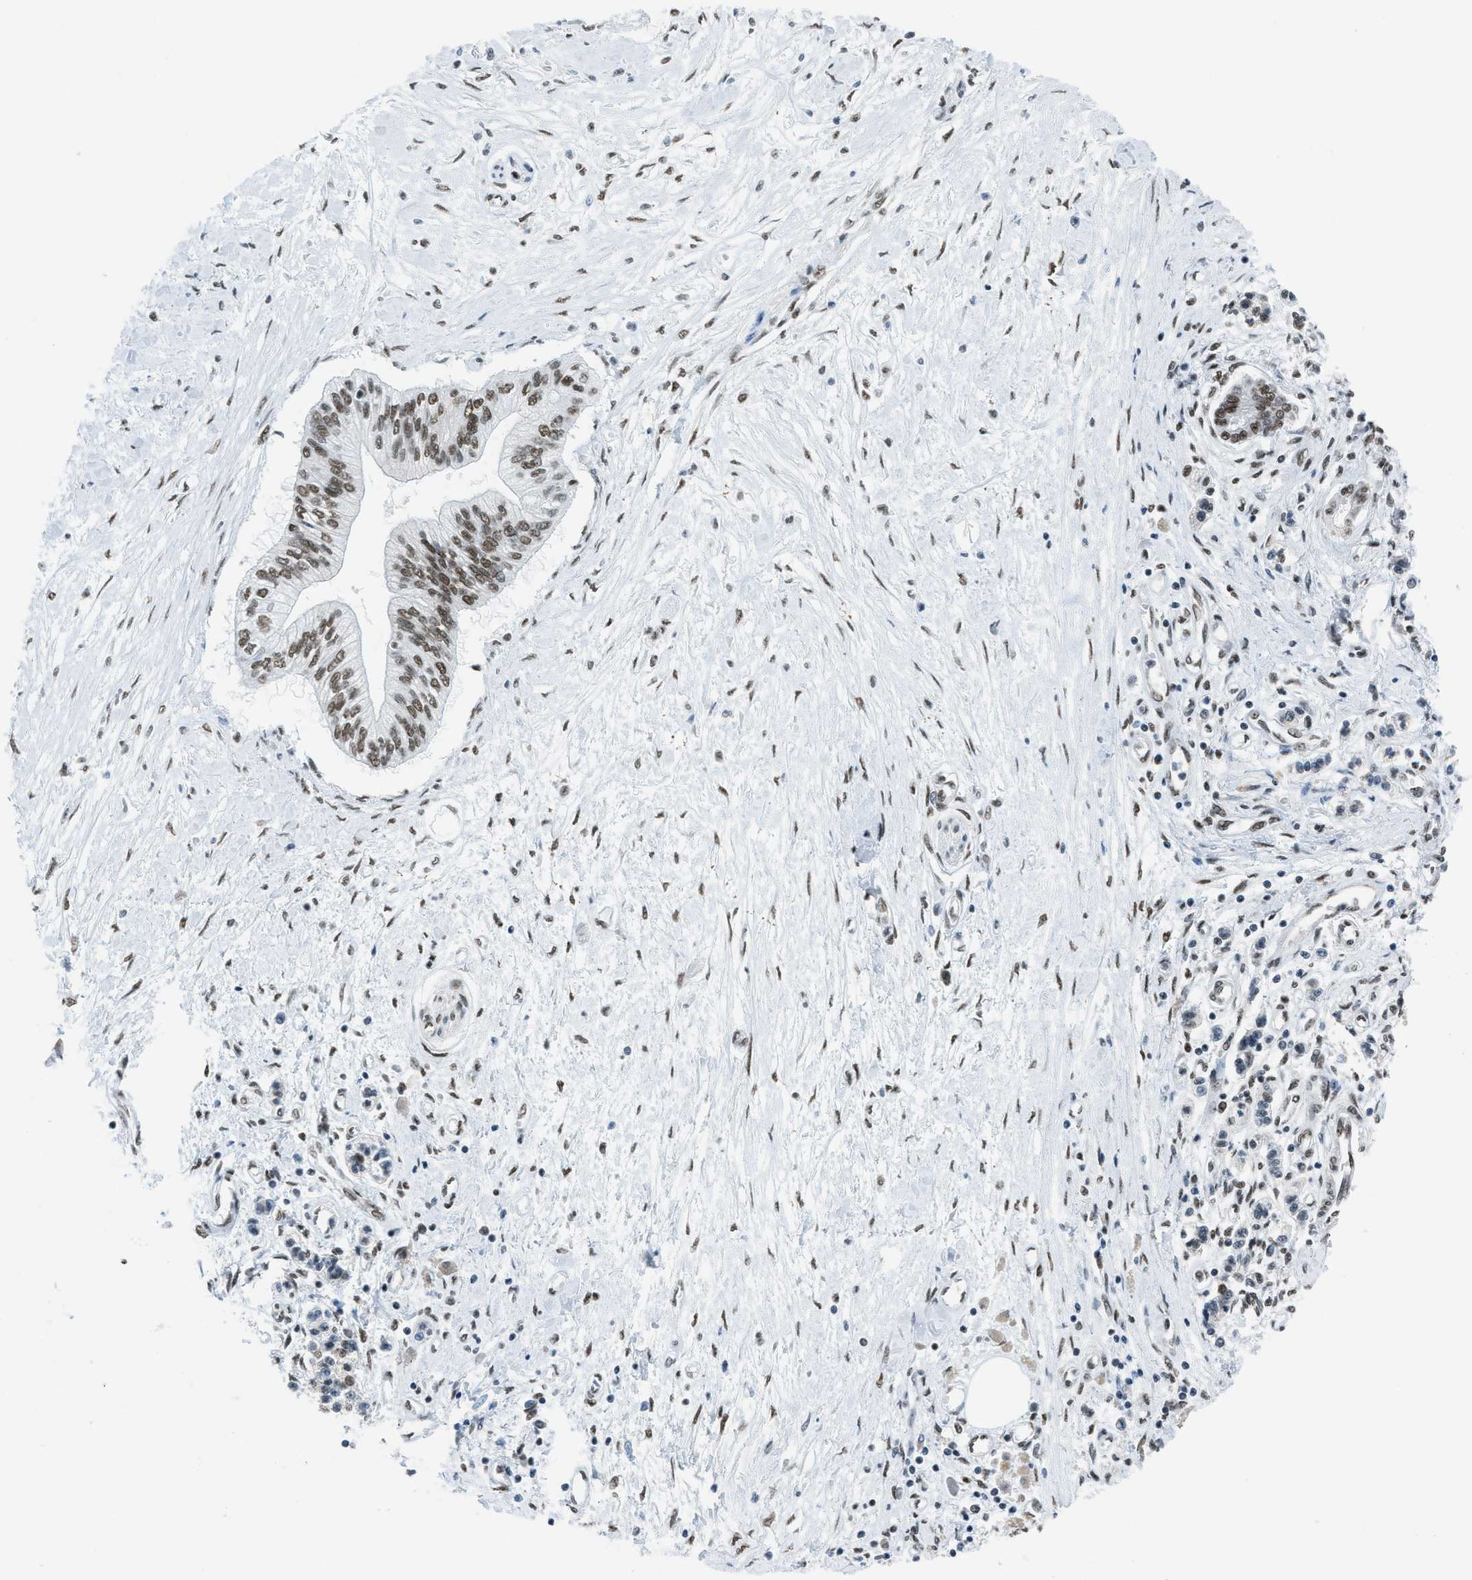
{"staining": {"intensity": "moderate", "quantity": ">75%", "location": "nuclear"}, "tissue": "pancreatic cancer", "cell_type": "Tumor cells", "image_type": "cancer", "snomed": [{"axis": "morphology", "description": "Adenocarcinoma, NOS"}, {"axis": "topography", "description": "Pancreas"}], "caption": "DAB immunohistochemical staining of pancreatic adenocarcinoma reveals moderate nuclear protein positivity in about >75% of tumor cells.", "gene": "GATAD2B", "patient": {"sex": "female", "age": 77}}